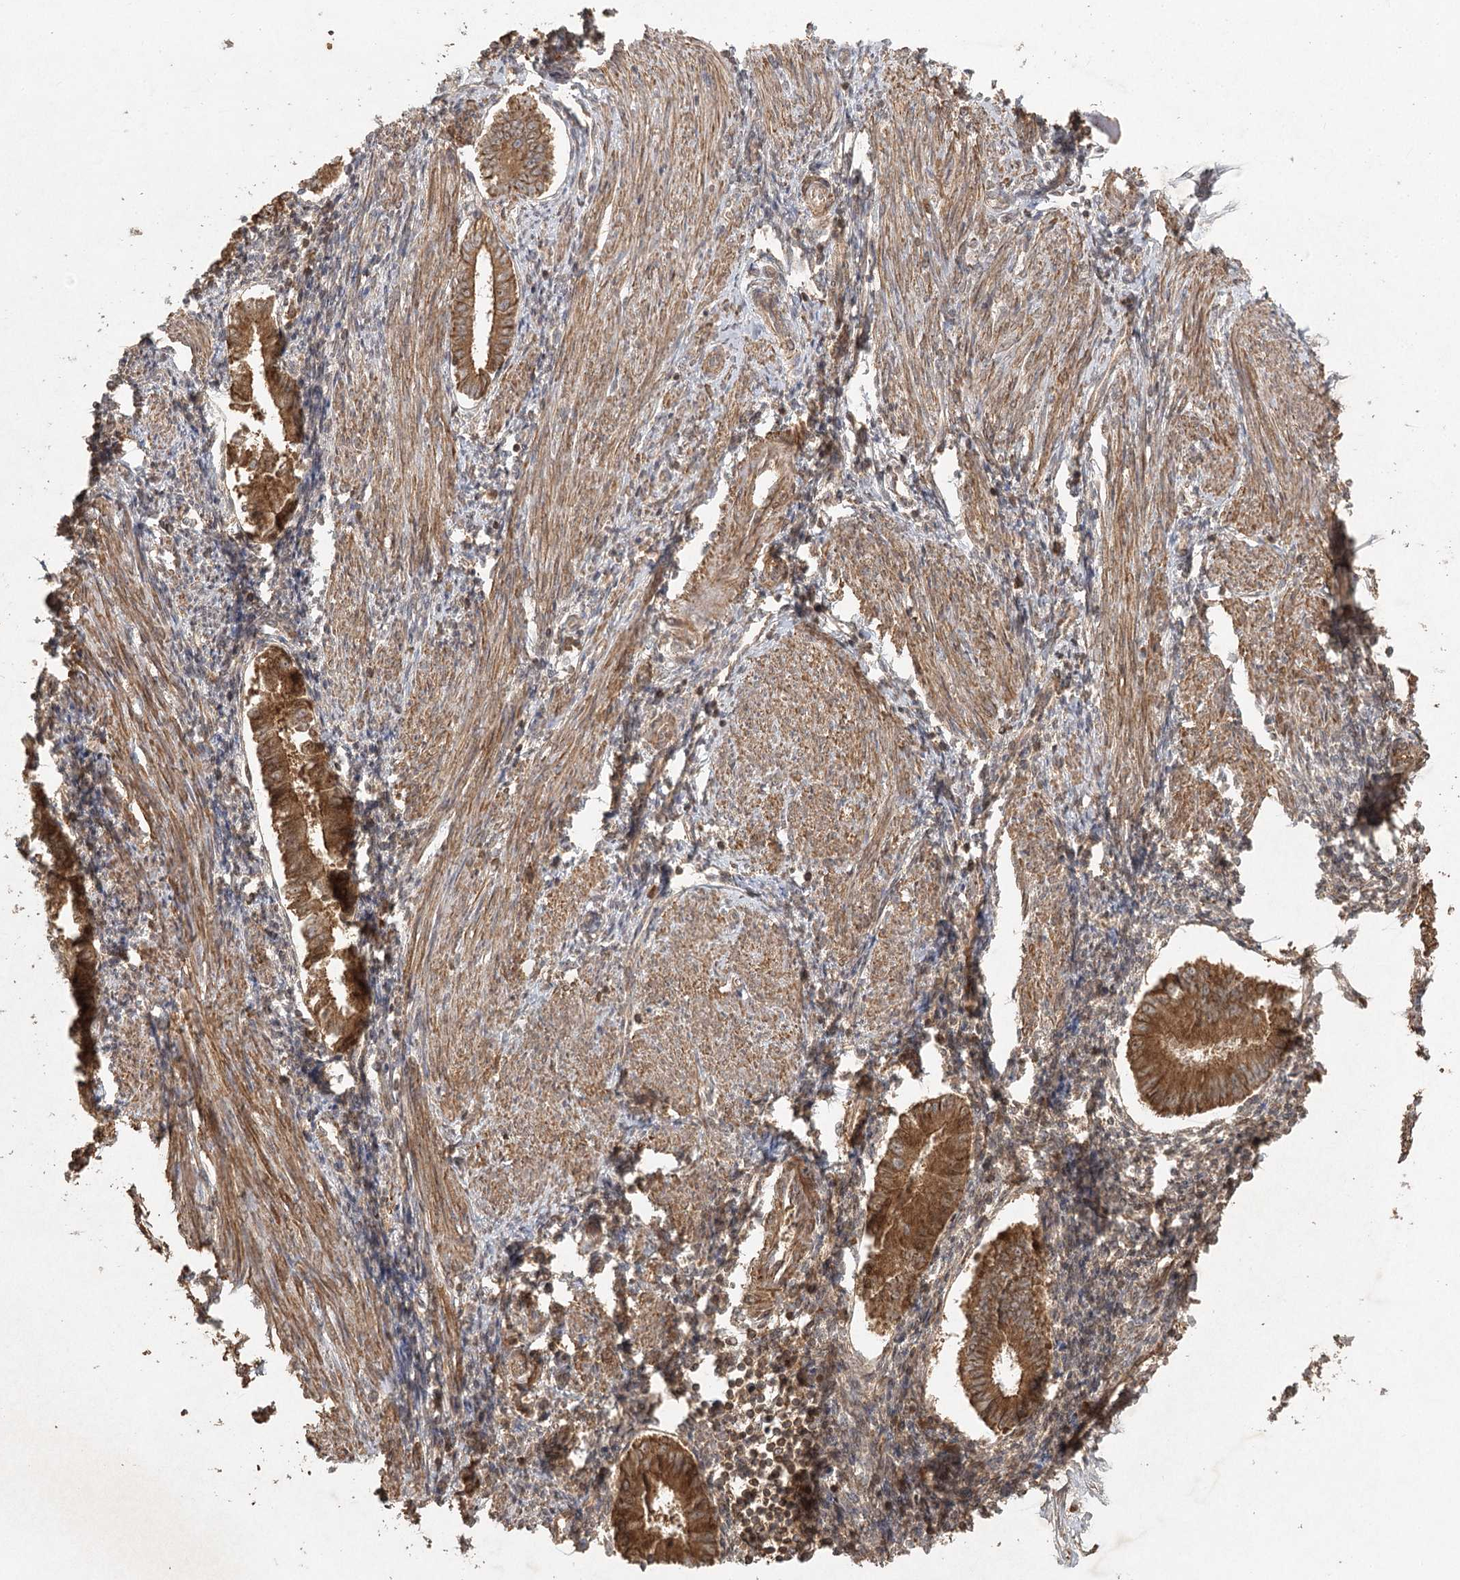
{"staining": {"intensity": "moderate", "quantity": "25%-75%", "location": "cytoplasmic/membranous"}, "tissue": "endometrium", "cell_type": "Cells in endometrial stroma", "image_type": "normal", "snomed": [{"axis": "morphology", "description": "Normal tissue, NOS"}, {"axis": "topography", "description": "Uterus"}, {"axis": "topography", "description": "Endometrium"}], "caption": "Immunohistochemical staining of benign human endometrium shows medium levels of moderate cytoplasmic/membranous staining in approximately 25%-75% of cells in endometrial stroma.", "gene": "ARL13A", "patient": {"sex": "female", "age": 48}}